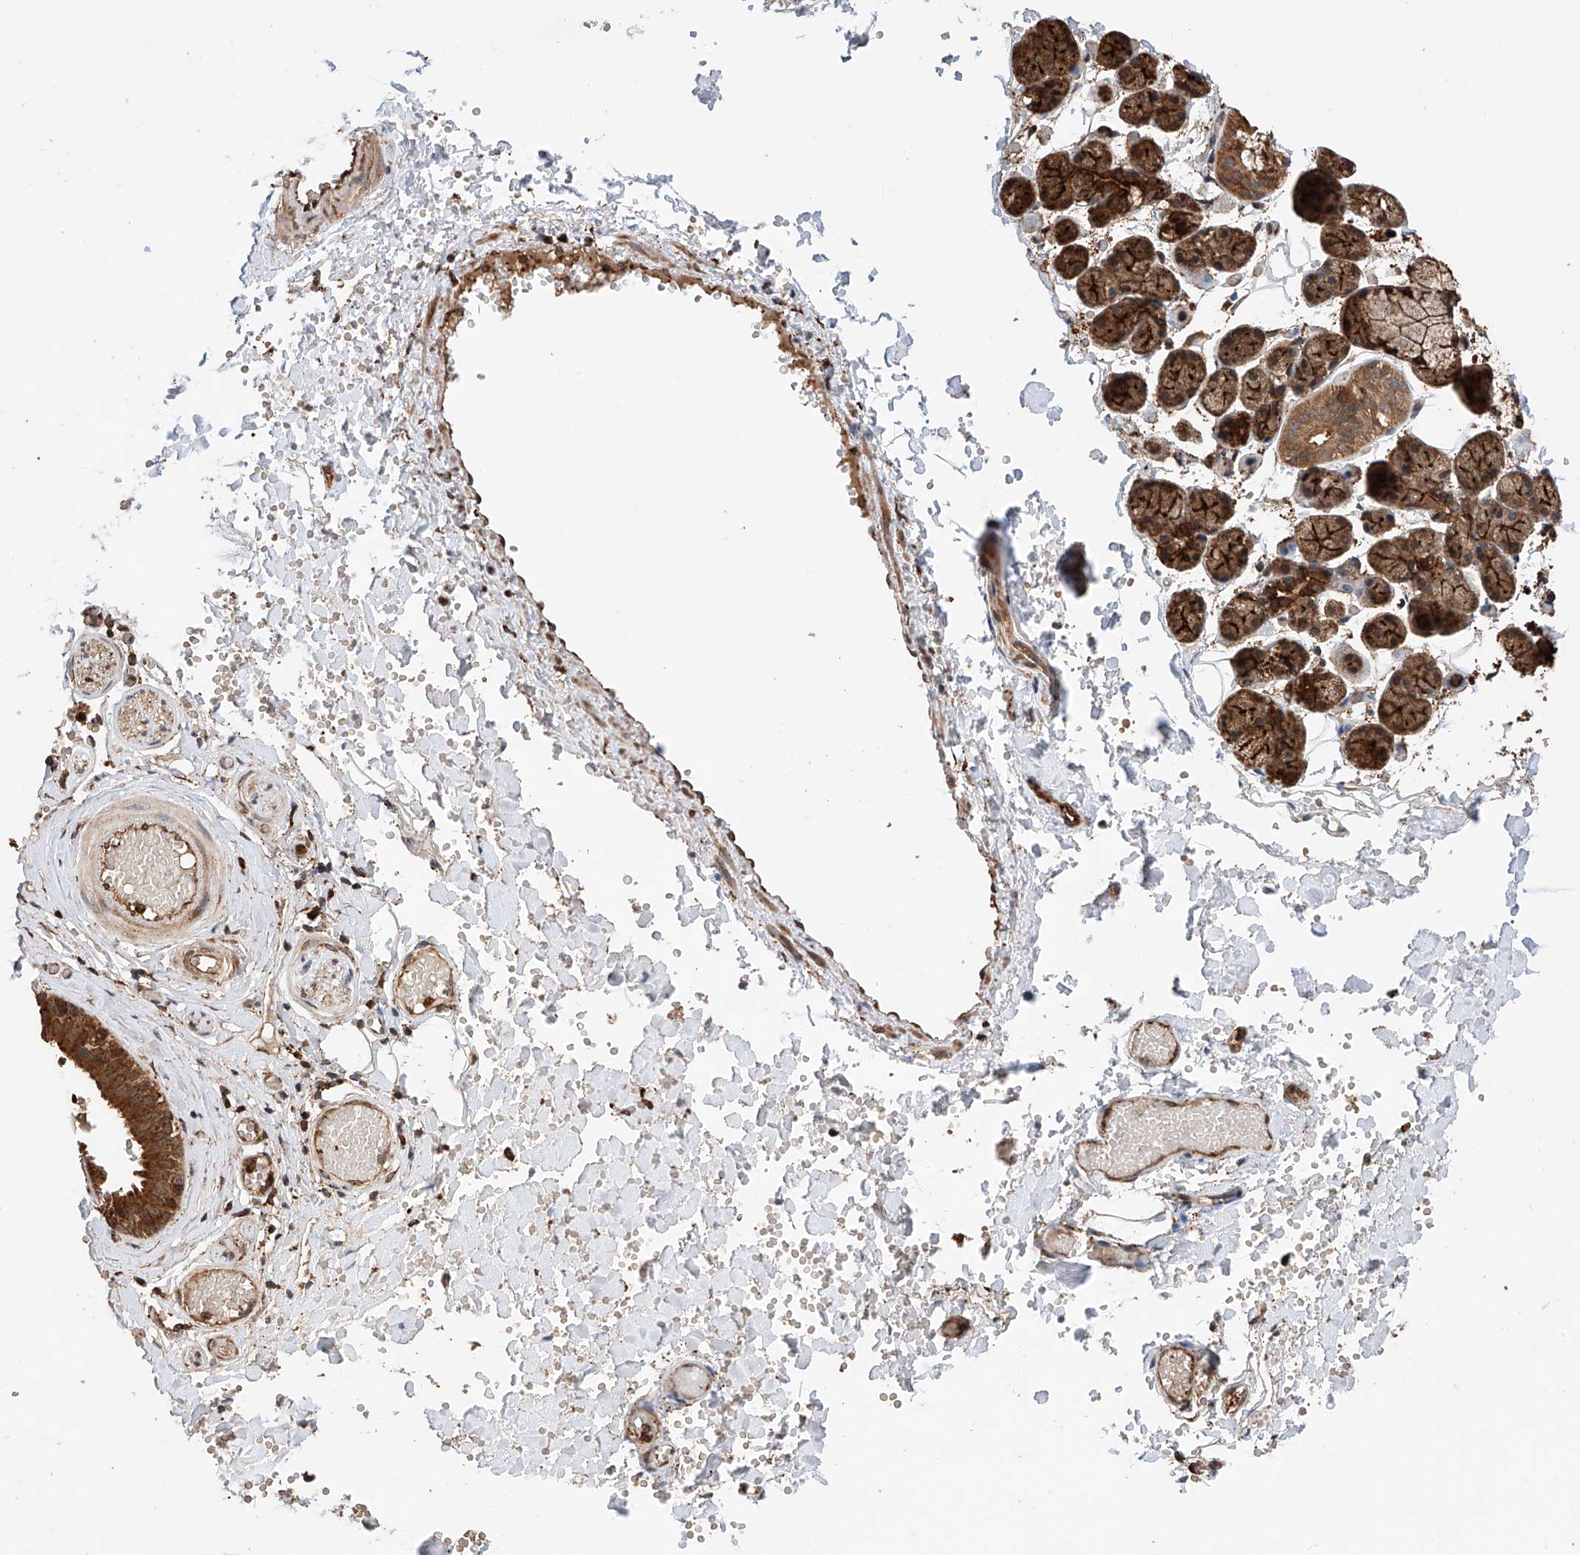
{"staining": {"intensity": "strong", "quantity": ">75%", "location": "cytoplasmic/membranous"}, "tissue": "salivary gland", "cell_type": "Glandular cells", "image_type": "normal", "snomed": [{"axis": "morphology", "description": "Normal tissue, NOS"}, {"axis": "topography", "description": "Salivary gland"}], "caption": "Salivary gland stained with a brown dye demonstrates strong cytoplasmic/membranous positive positivity in about >75% of glandular cells.", "gene": "DNAH8", "patient": {"sex": "female", "age": 33}}